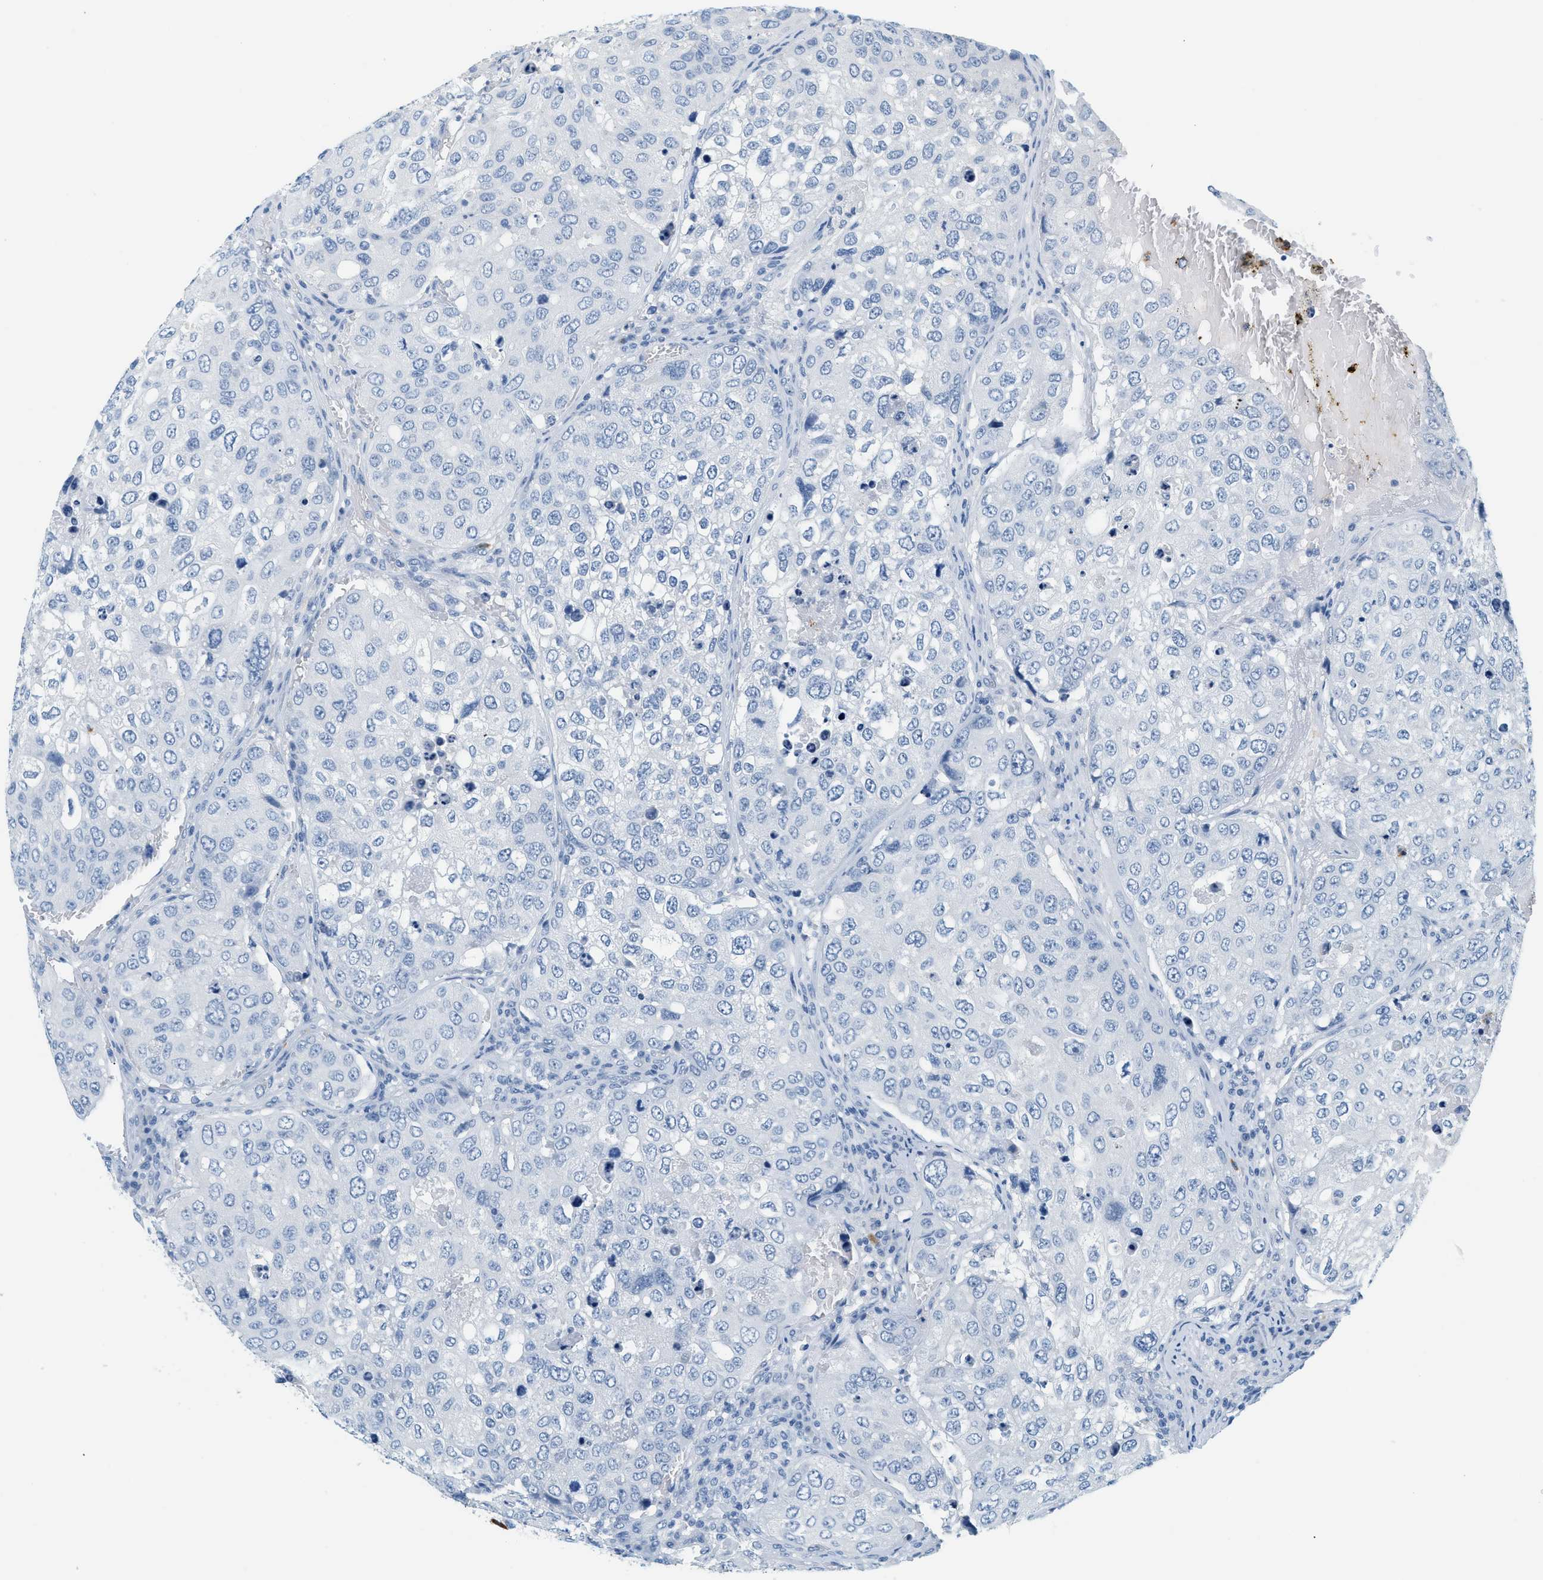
{"staining": {"intensity": "negative", "quantity": "none", "location": "none"}, "tissue": "urothelial cancer", "cell_type": "Tumor cells", "image_type": "cancer", "snomed": [{"axis": "morphology", "description": "Urothelial carcinoma, High grade"}, {"axis": "topography", "description": "Lymph node"}, {"axis": "topography", "description": "Urinary bladder"}], "caption": "Human urothelial cancer stained for a protein using immunohistochemistry exhibits no staining in tumor cells.", "gene": "LCN2", "patient": {"sex": "male", "age": 51}}